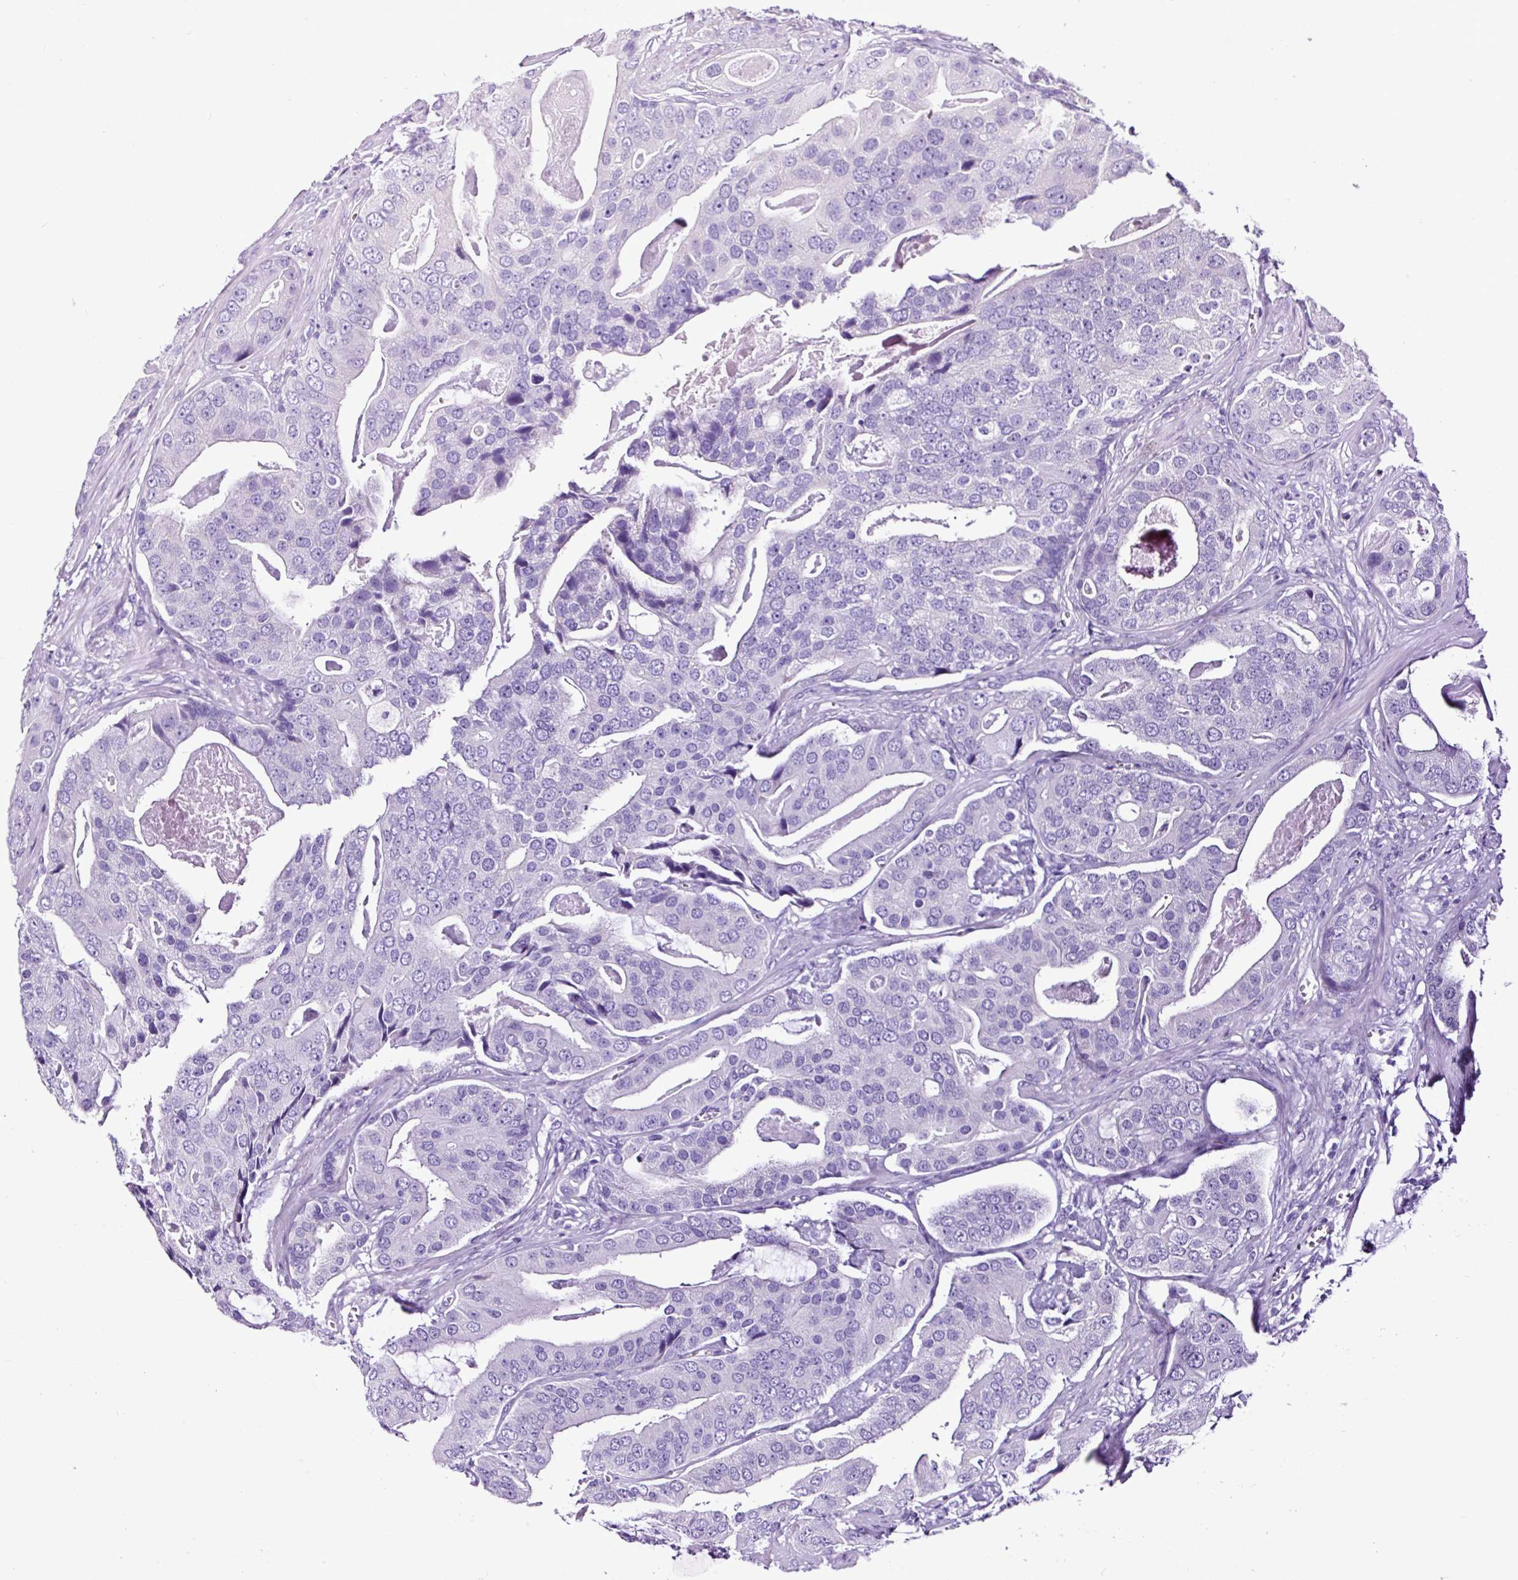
{"staining": {"intensity": "negative", "quantity": "none", "location": "none"}, "tissue": "prostate cancer", "cell_type": "Tumor cells", "image_type": "cancer", "snomed": [{"axis": "morphology", "description": "Adenocarcinoma, High grade"}, {"axis": "topography", "description": "Prostate"}], "caption": "IHC image of human prostate cancer stained for a protein (brown), which shows no positivity in tumor cells. The staining is performed using DAB brown chromogen with nuclei counter-stained in using hematoxylin.", "gene": "STOX2", "patient": {"sex": "male", "age": 71}}